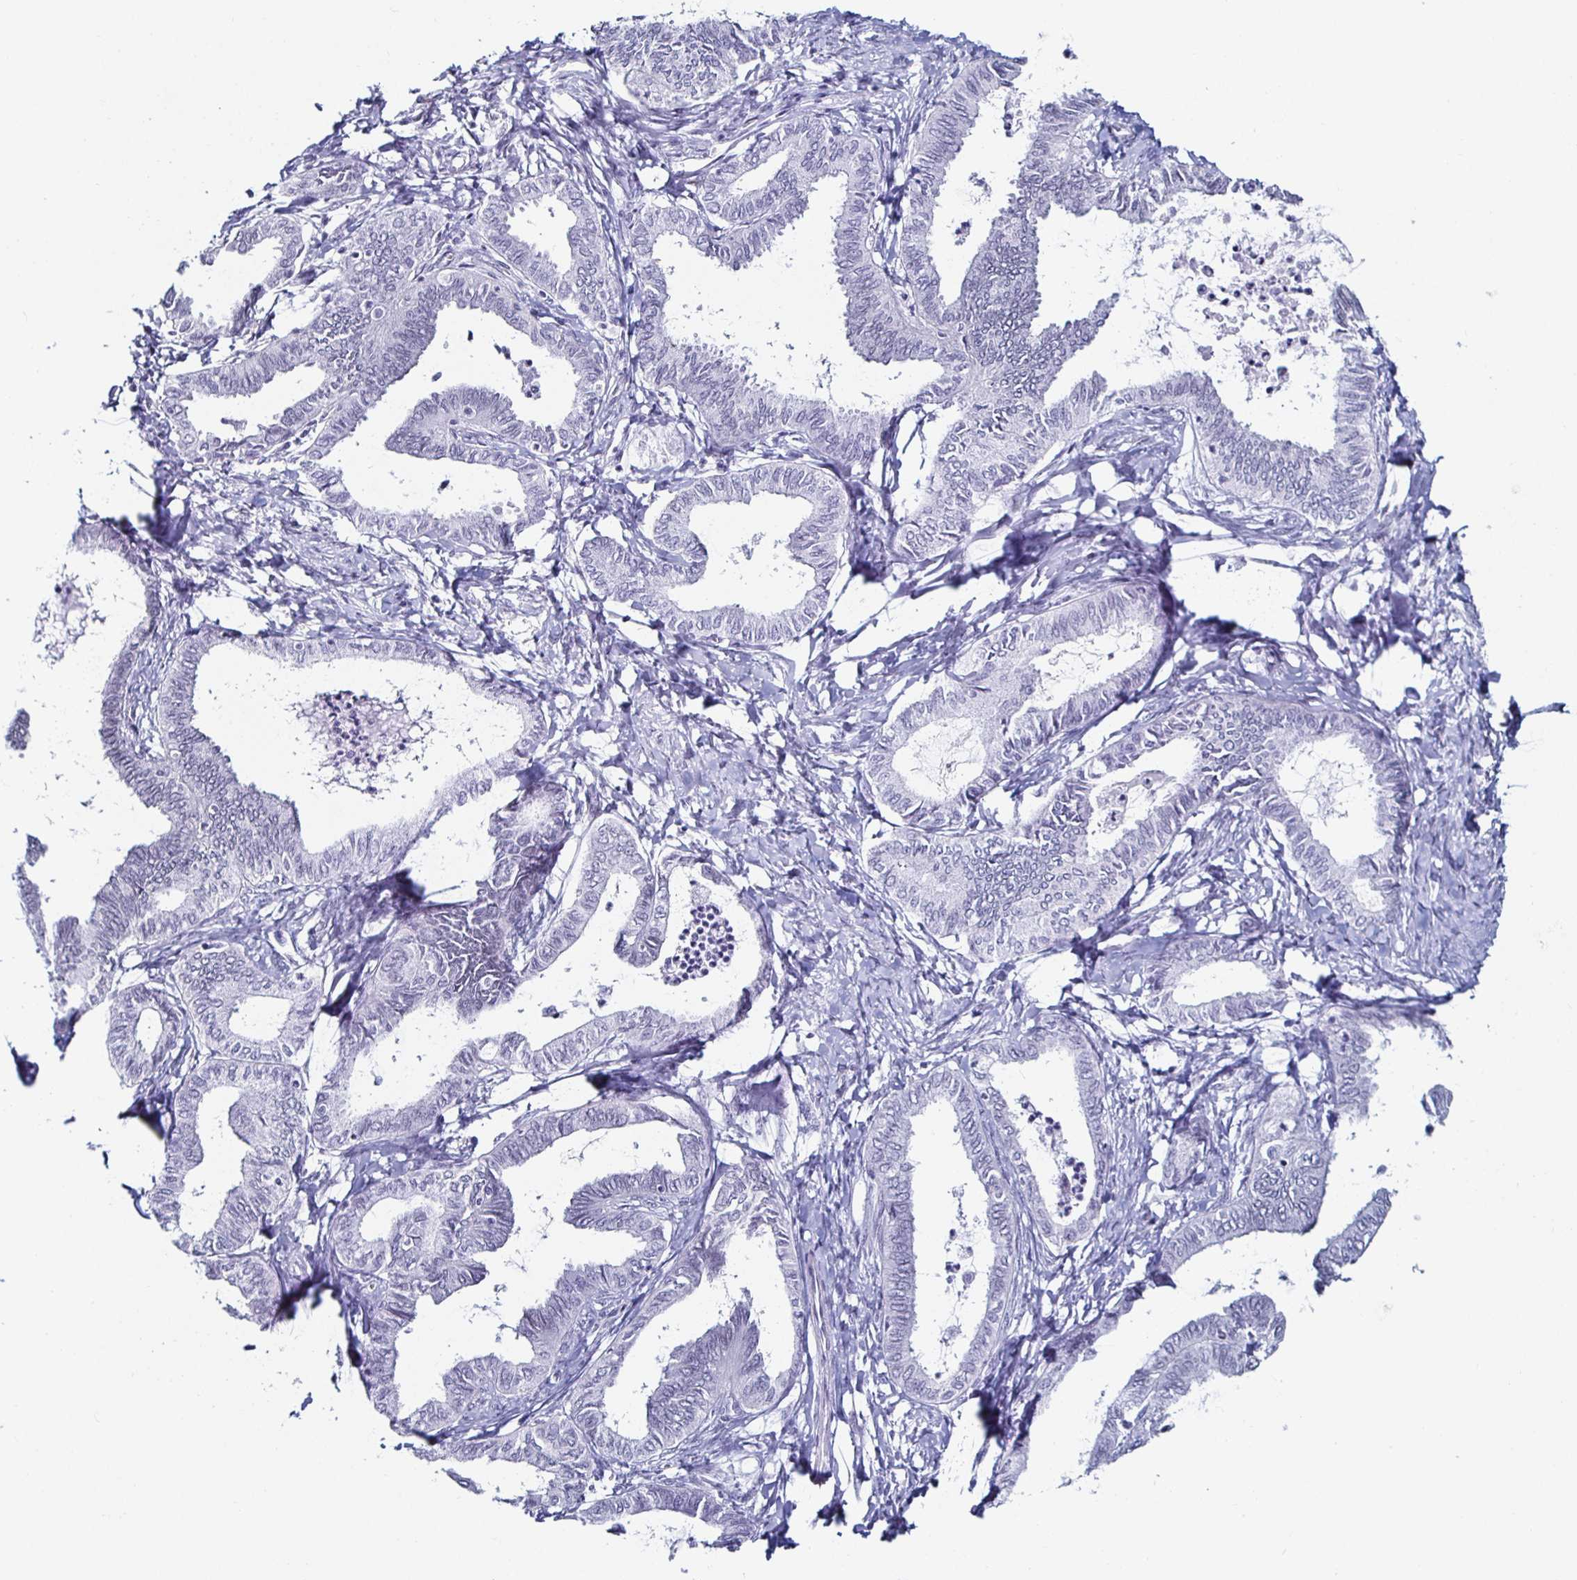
{"staining": {"intensity": "negative", "quantity": "none", "location": "none"}, "tissue": "ovarian cancer", "cell_type": "Tumor cells", "image_type": "cancer", "snomed": [{"axis": "morphology", "description": "Carcinoma, endometroid"}, {"axis": "topography", "description": "Ovary"}], "caption": "The photomicrograph displays no significant staining in tumor cells of ovarian cancer.", "gene": "KRT4", "patient": {"sex": "female", "age": 70}}